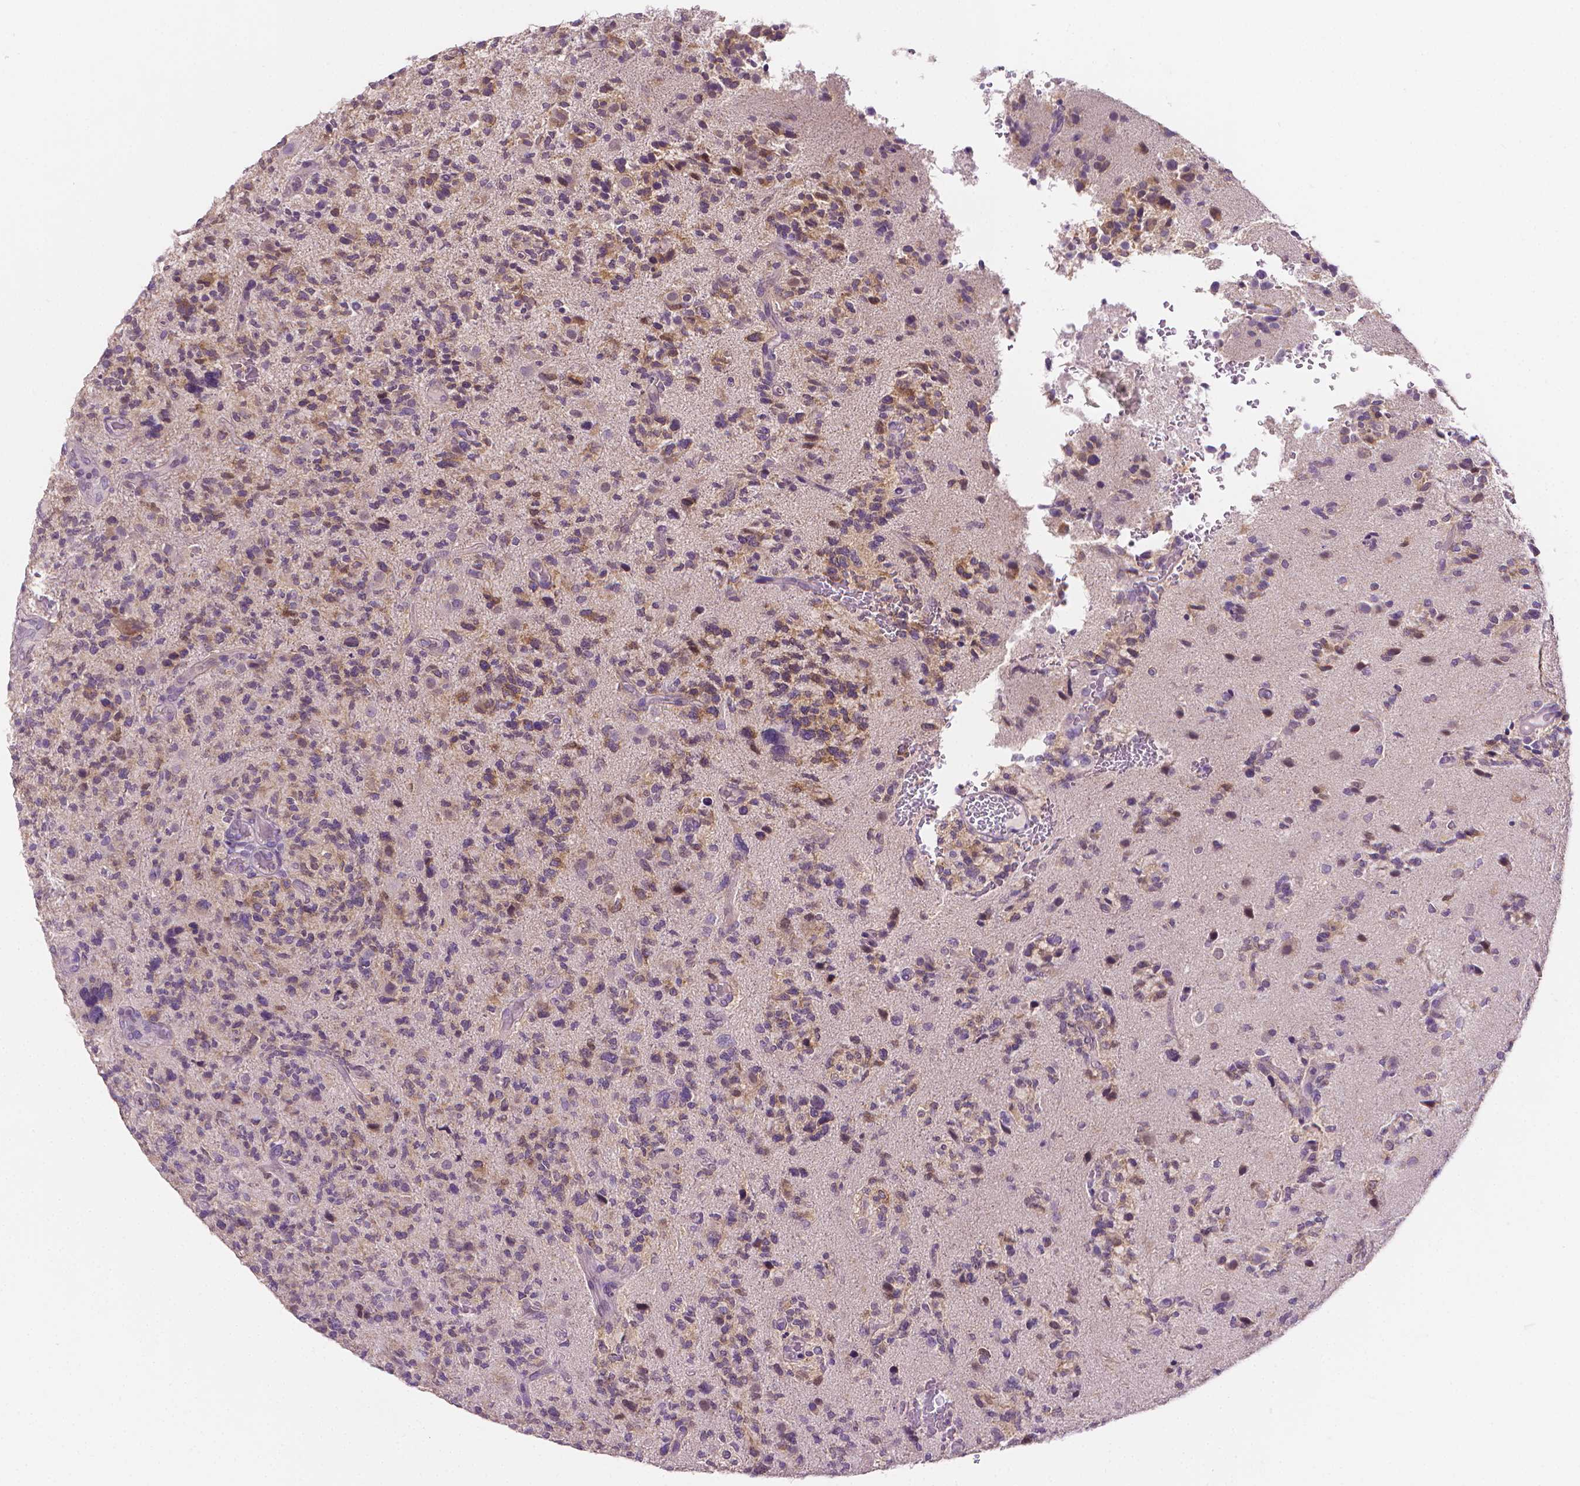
{"staining": {"intensity": "negative", "quantity": "none", "location": "none"}, "tissue": "glioma", "cell_type": "Tumor cells", "image_type": "cancer", "snomed": [{"axis": "morphology", "description": "Glioma, malignant, High grade"}, {"axis": "topography", "description": "Brain"}], "caption": "A high-resolution image shows IHC staining of glioma, which displays no significant expression in tumor cells.", "gene": "FASN", "patient": {"sex": "female", "age": 71}}